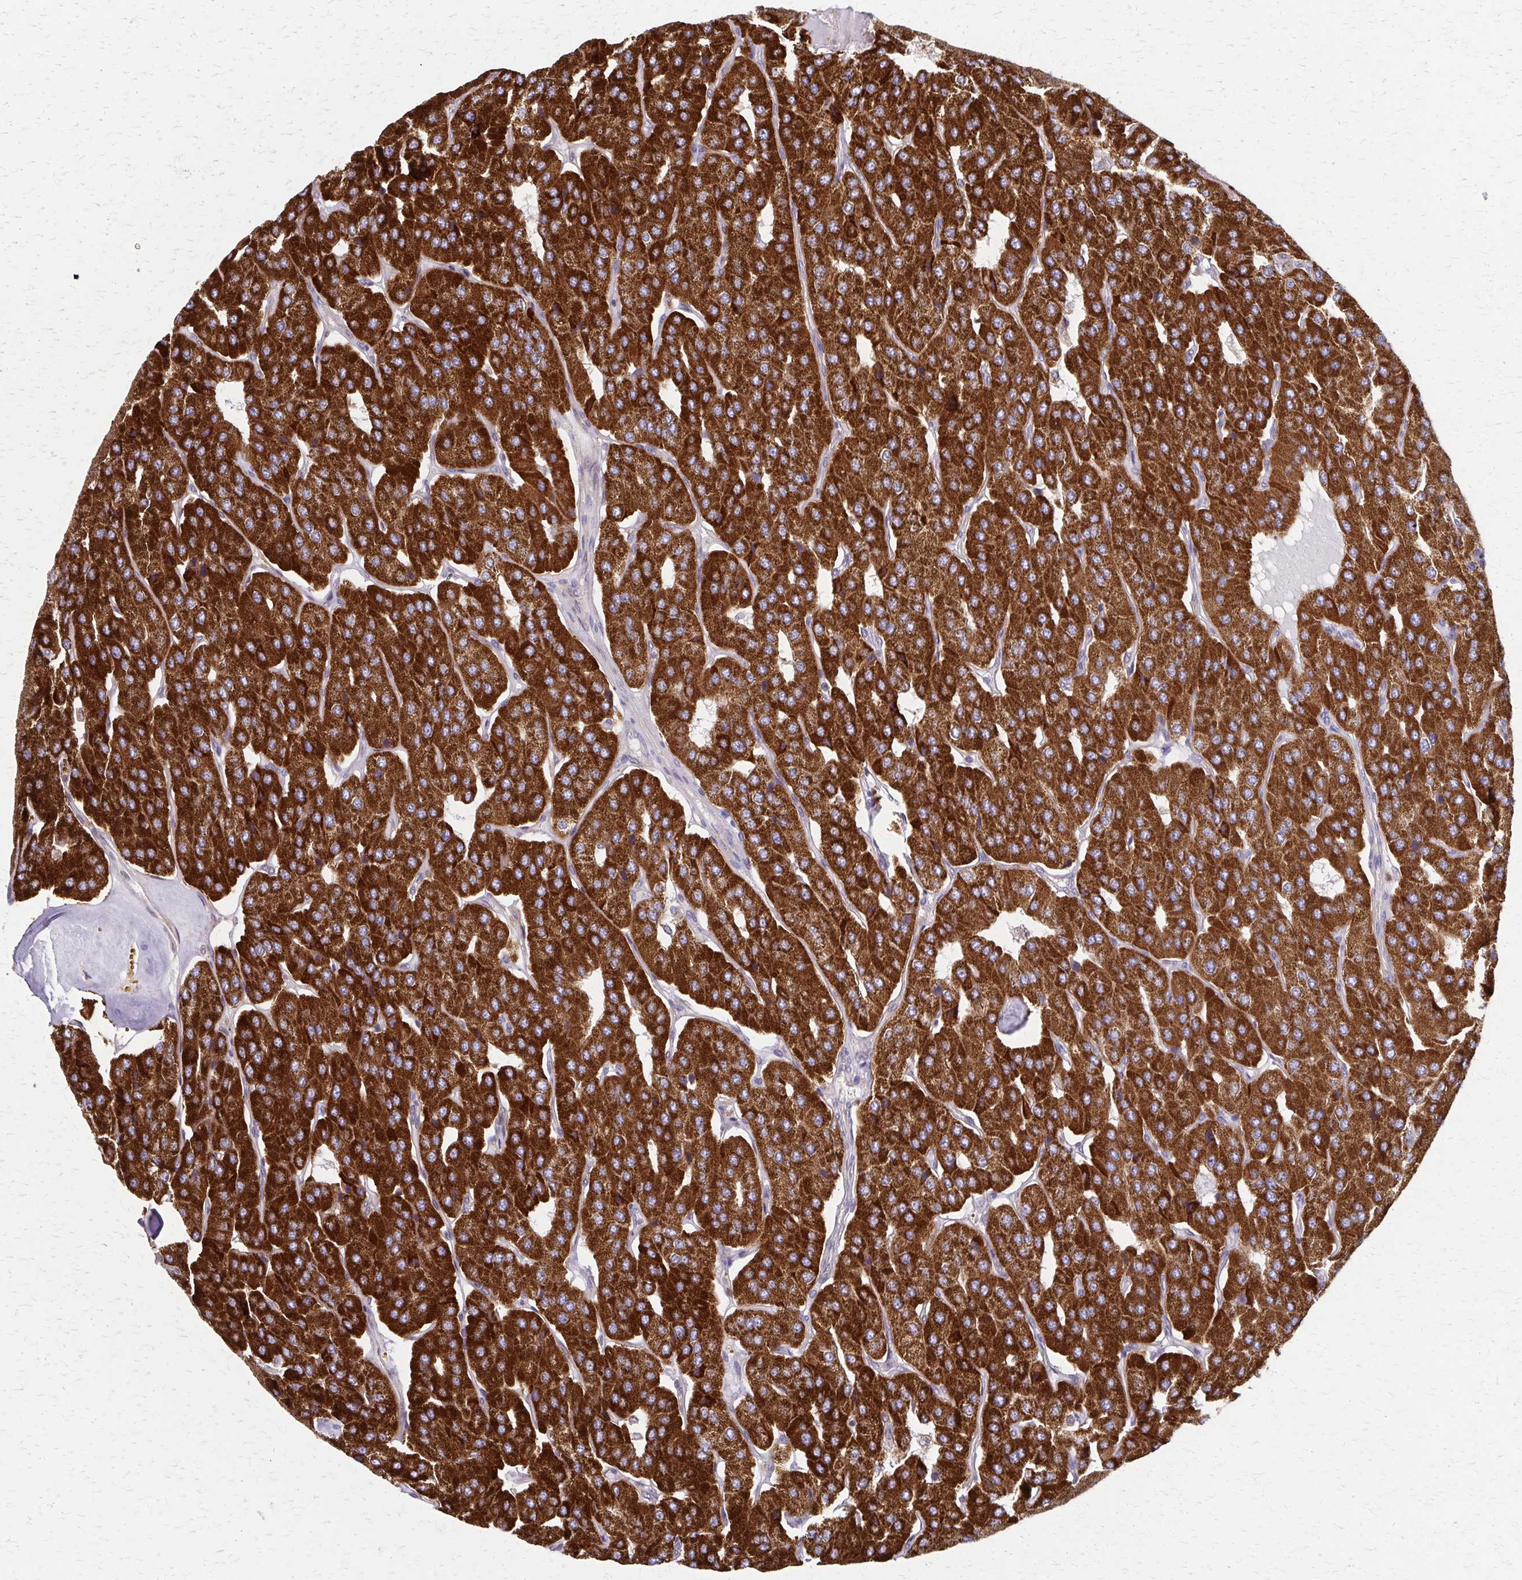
{"staining": {"intensity": "strong", "quantity": ">75%", "location": "cytoplasmic/membranous"}, "tissue": "parathyroid gland", "cell_type": "Glandular cells", "image_type": "normal", "snomed": [{"axis": "morphology", "description": "Normal tissue, NOS"}, {"axis": "morphology", "description": "Adenoma, NOS"}, {"axis": "topography", "description": "Parathyroid gland"}], "caption": "The photomicrograph exhibits staining of benign parathyroid gland, revealing strong cytoplasmic/membranous protein expression (brown color) within glandular cells. Immunohistochemistry (ihc) stains the protein in brown and the nuclei are stained blue.", "gene": "EEF2", "patient": {"sex": "female", "age": 86}}